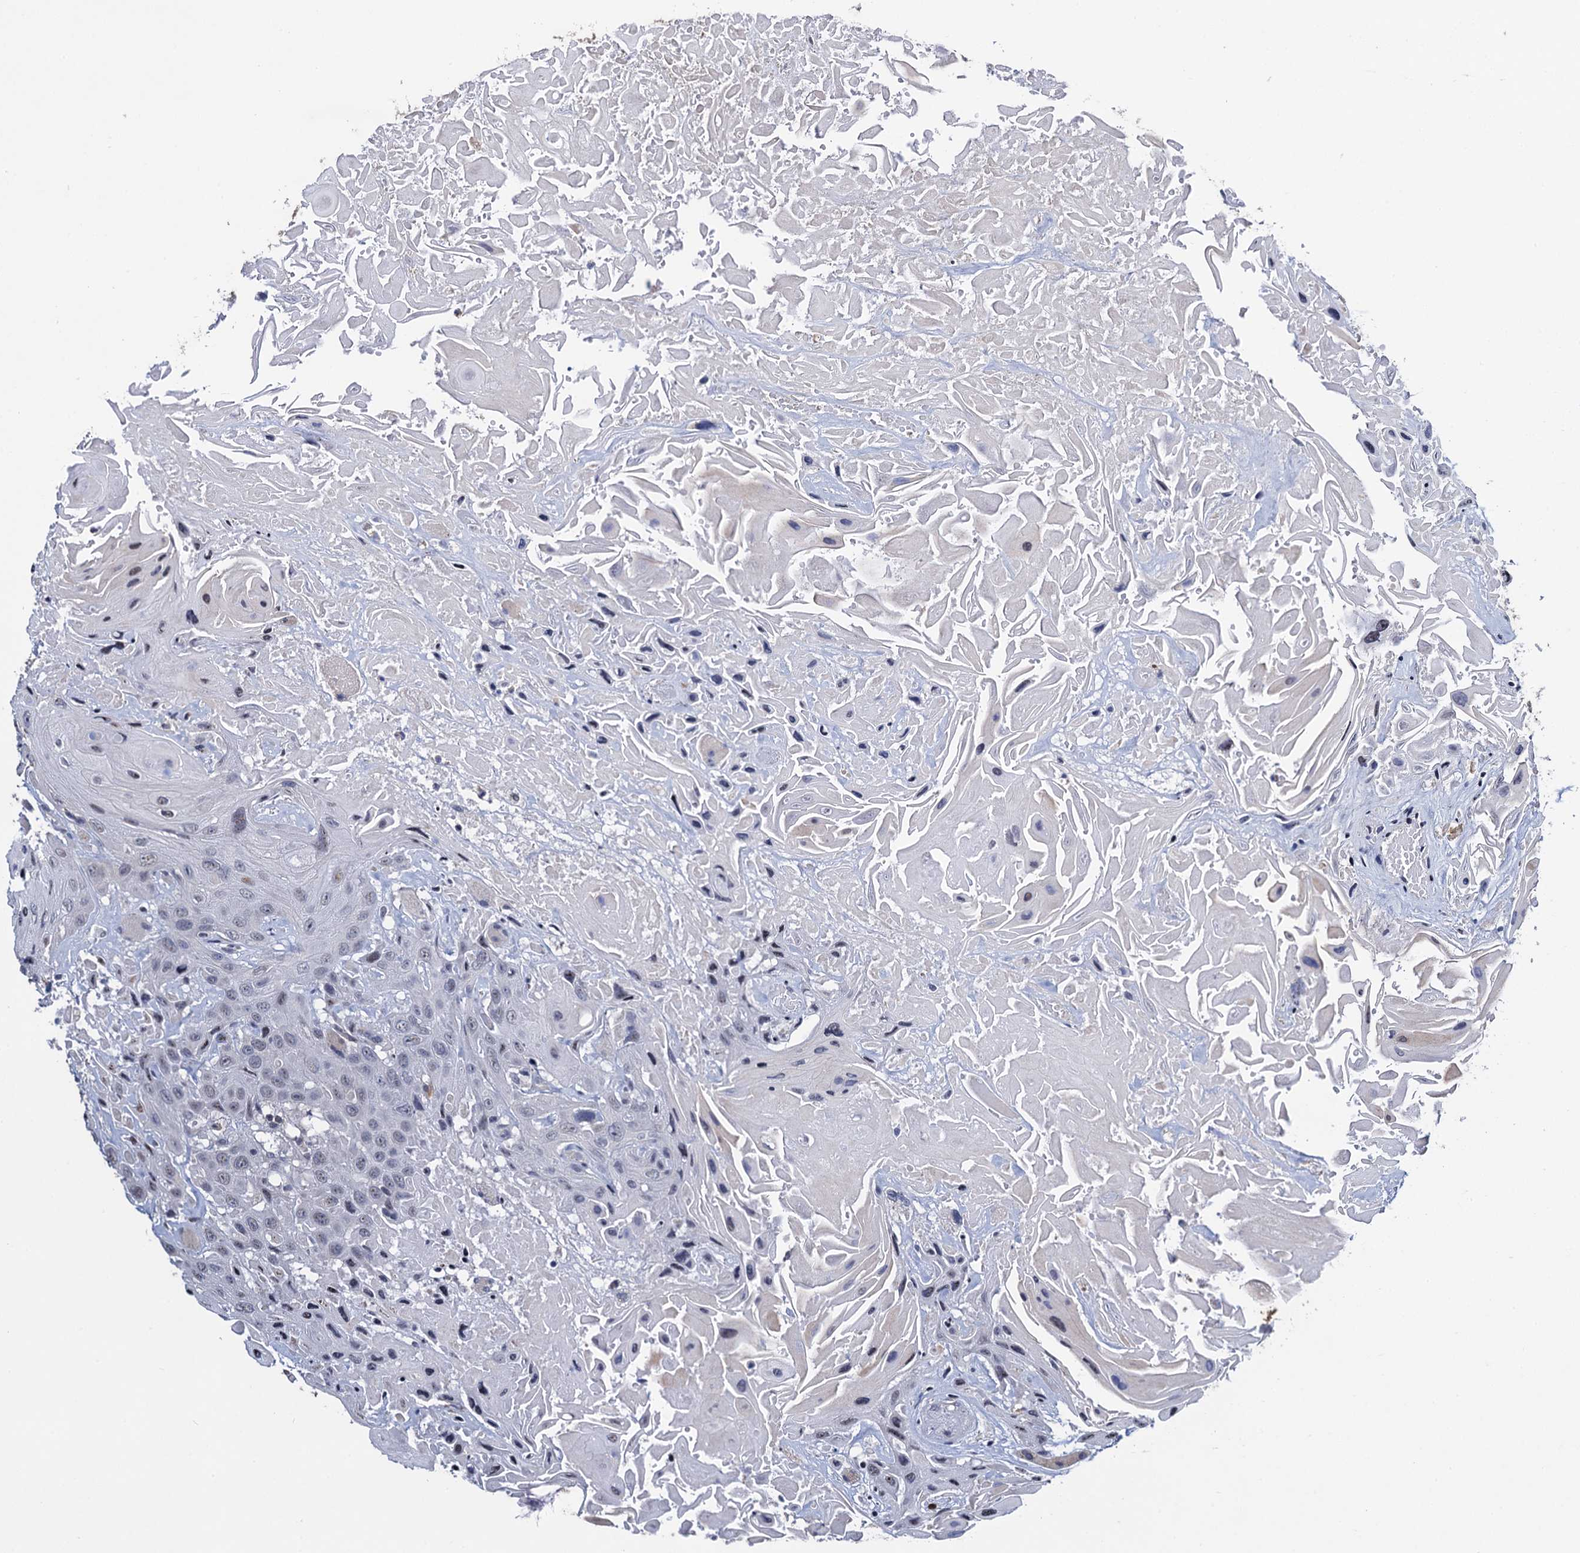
{"staining": {"intensity": "weak", "quantity": "<25%", "location": "nuclear"}, "tissue": "head and neck cancer", "cell_type": "Tumor cells", "image_type": "cancer", "snomed": [{"axis": "morphology", "description": "Squamous cell carcinoma, NOS"}, {"axis": "topography", "description": "Head-Neck"}], "caption": "This is an immunohistochemistry histopathology image of human head and neck cancer. There is no positivity in tumor cells.", "gene": "FAM222A", "patient": {"sex": "male", "age": 81}}